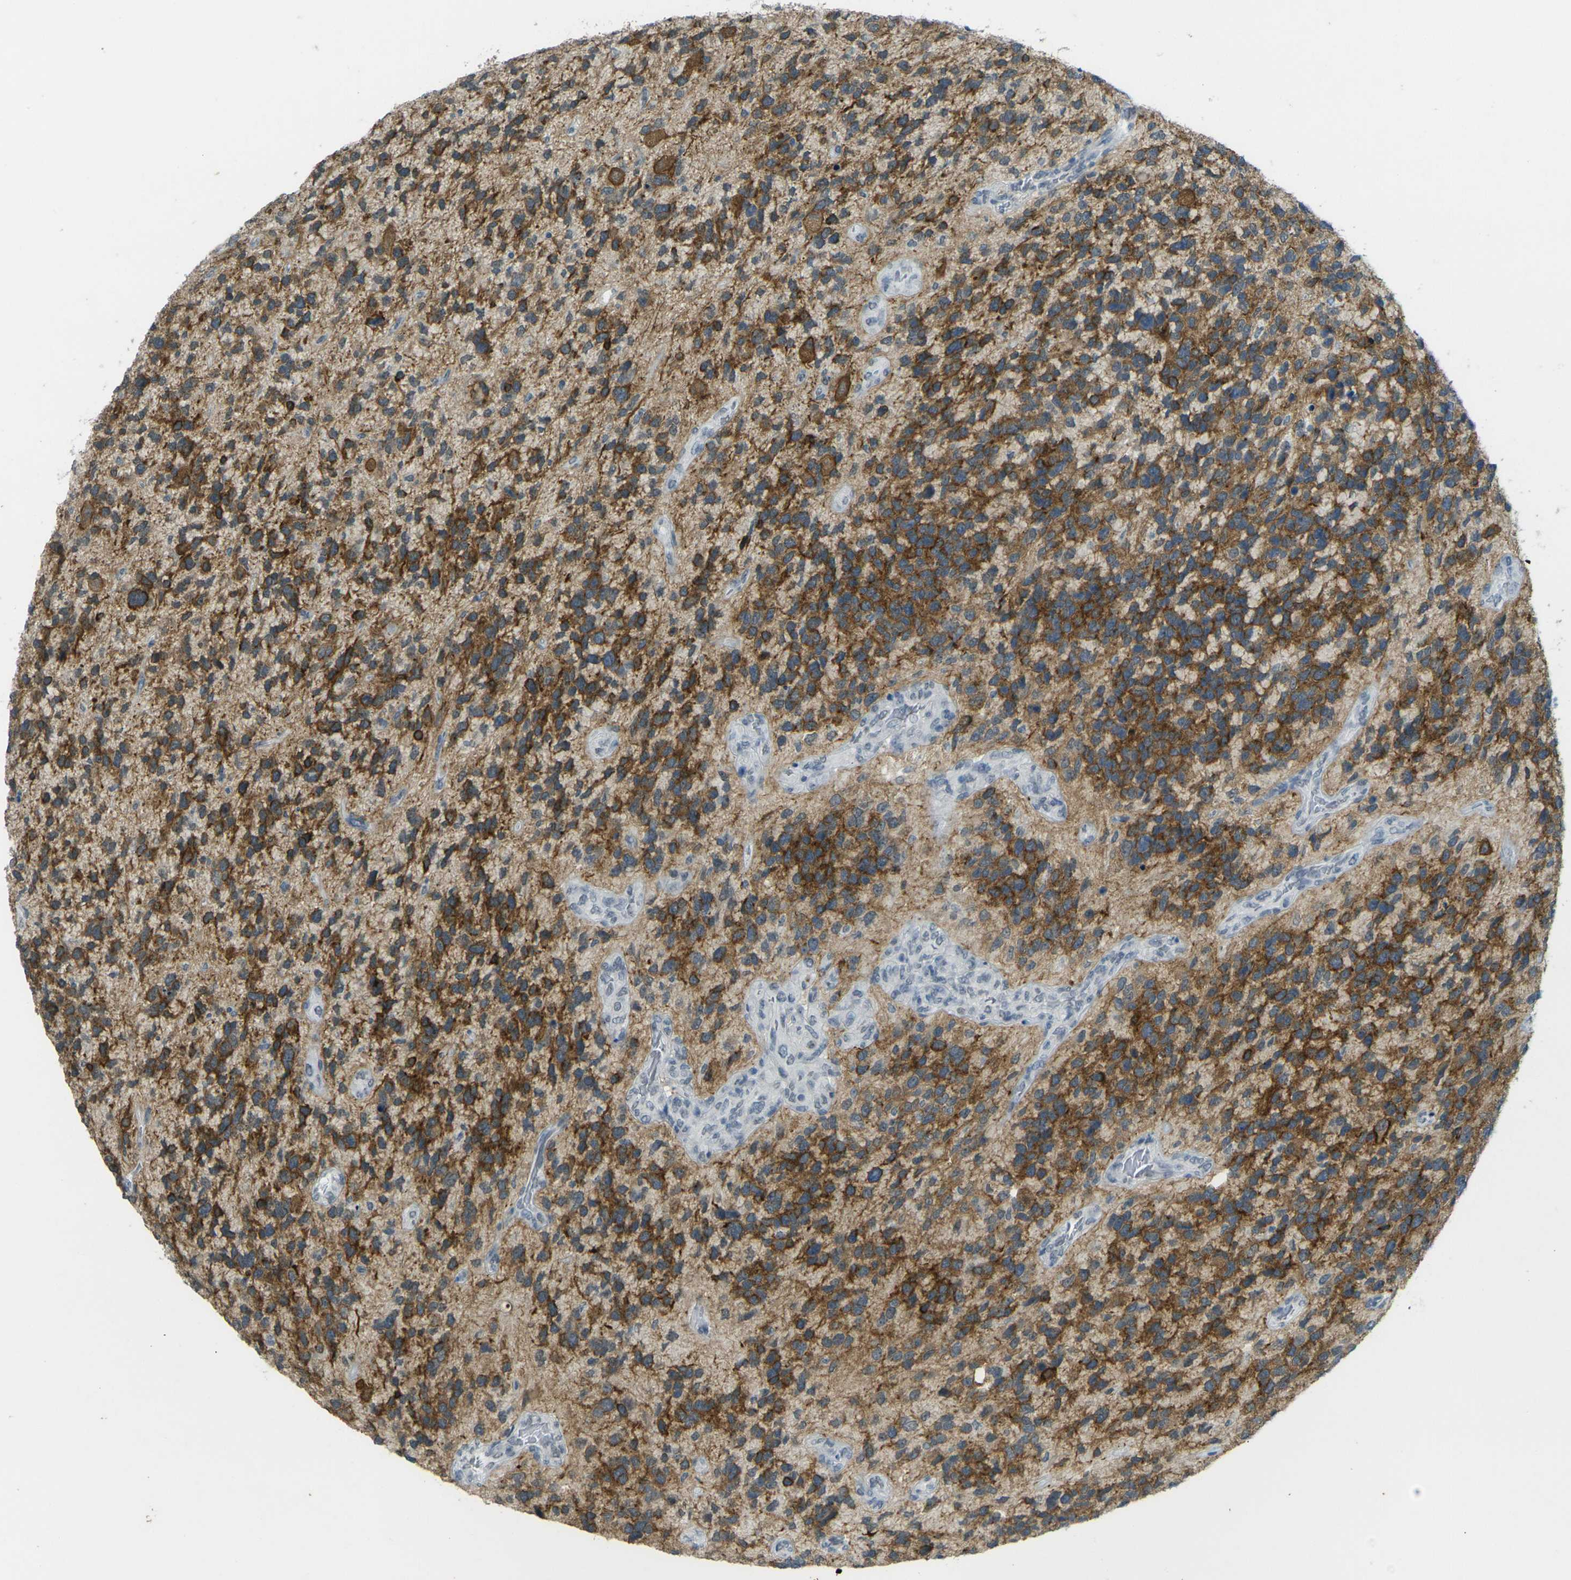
{"staining": {"intensity": "strong", "quantity": ">75%", "location": "cytoplasmic/membranous"}, "tissue": "glioma", "cell_type": "Tumor cells", "image_type": "cancer", "snomed": [{"axis": "morphology", "description": "Glioma, malignant, High grade"}, {"axis": "topography", "description": "Brain"}], "caption": "Glioma stained with a protein marker shows strong staining in tumor cells.", "gene": "SPTBN2", "patient": {"sex": "female", "age": 58}}